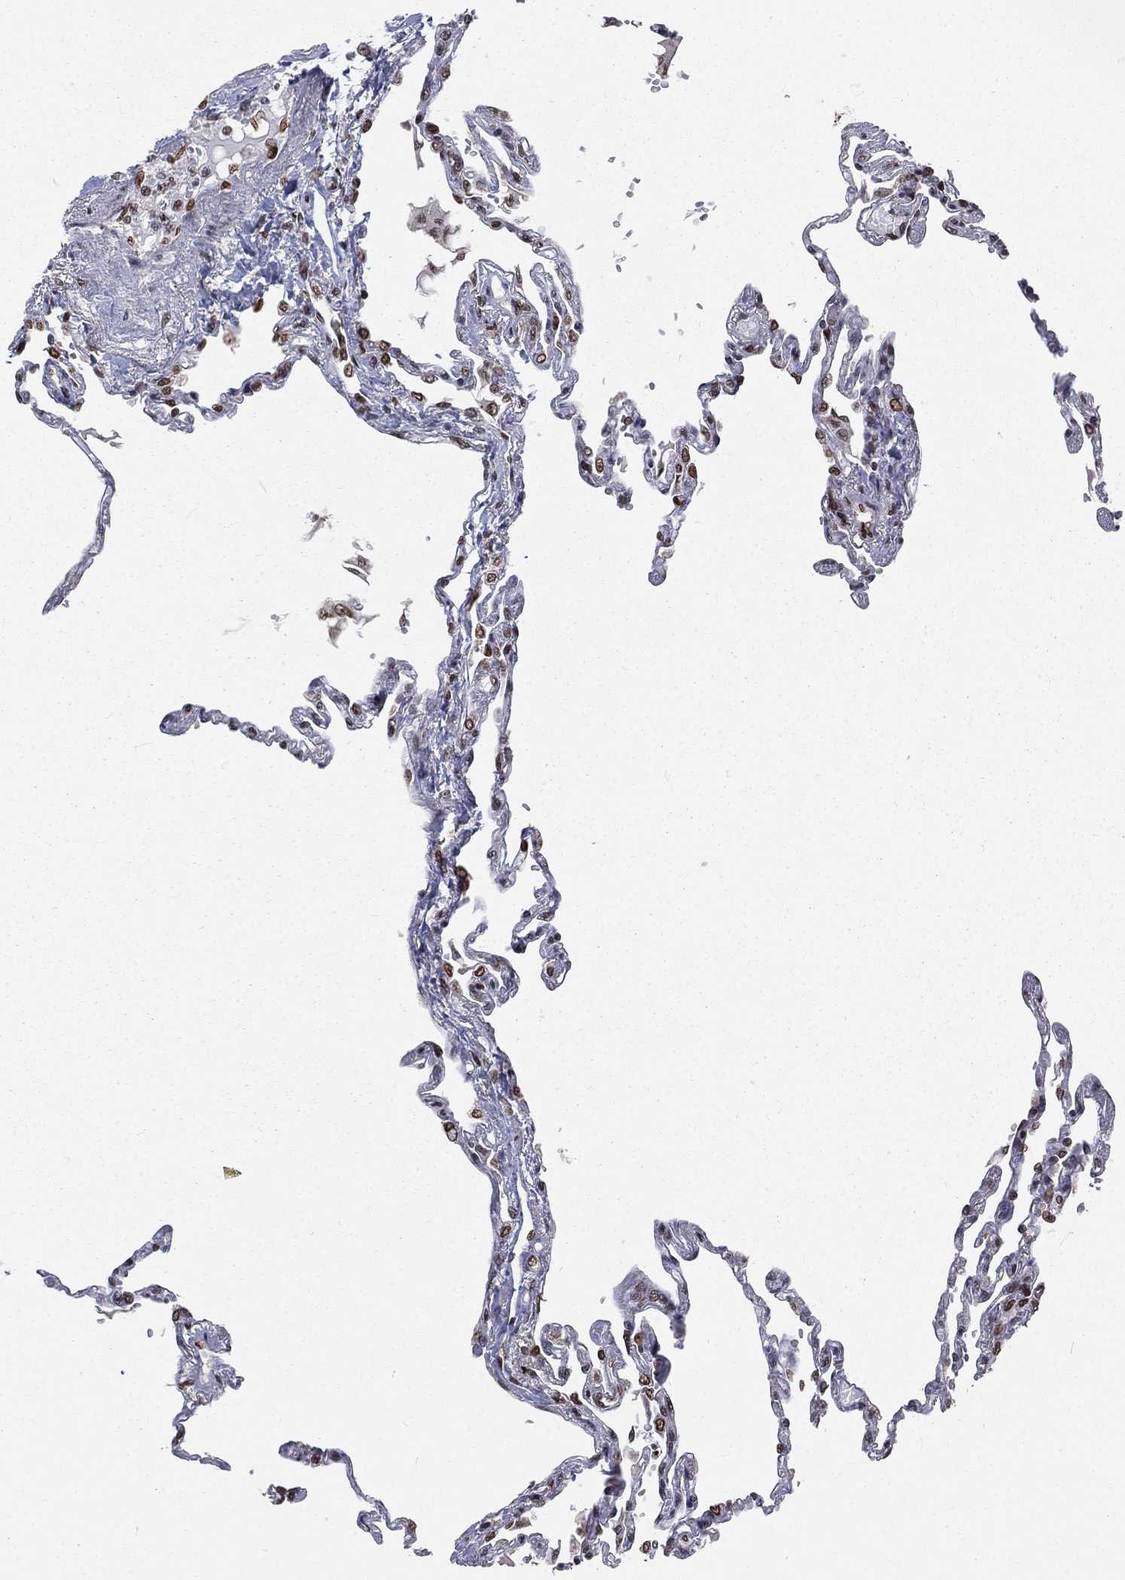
{"staining": {"intensity": "strong", "quantity": ">75%", "location": "nuclear"}, "tissue": "lung", "cell_type": "Alveolar cells", "image_type": "normal", "snomed": [{"axis": "morphology", "description": "Normal tissue, NOS"}, {"axis": "topography", "description": "Lung"}], "caption": "This is an image of immunohistochemistry (IHC) staining of normal lung, which shows strong positivity in the nuclear of alveolar cells.", "gene": "POLB", "patient": {"sex": "male", "age": 78}}